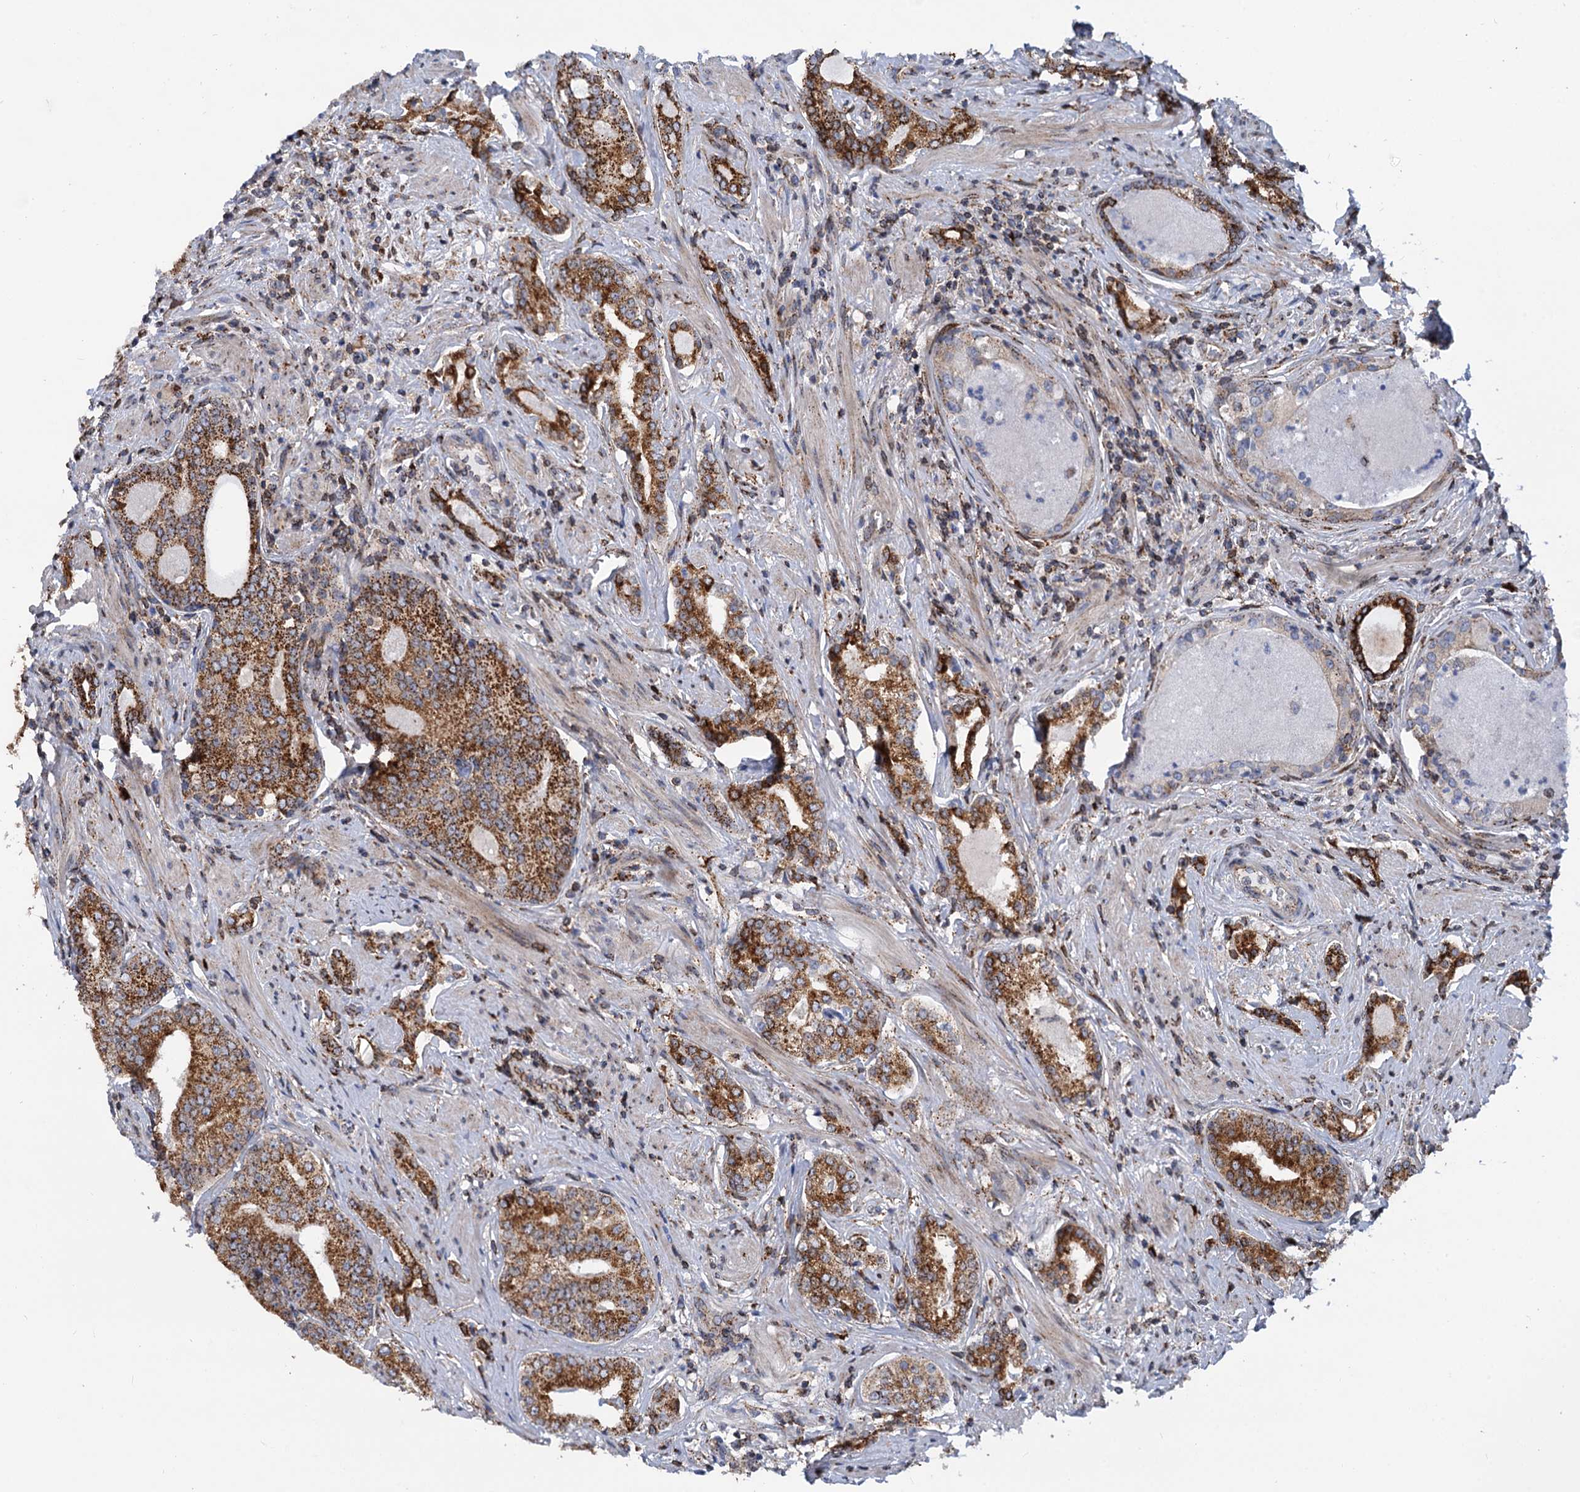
{"staining": {"intensity": "moderate", "quantity": ">75%", "location": "cytoplasmic/membranous"}, "tissue": "prostate cancer", "cell_type": "Tumor cells", "image_type": "cancer", "snomed": [{"axis": "morphology", "description": "Adenocarcinoma, High grade"}, {"axis": "topography", "description": "Prostate"}], "caption": "IHC histopathology image of prostate cancer stained for a protein (brown), which displays medium levels of moderate cytoplasmic/membranous expression in approximately >75% of tumor cells.", "gene": "SUPT20H", "patient": {"sex": "male", "age": 58}}